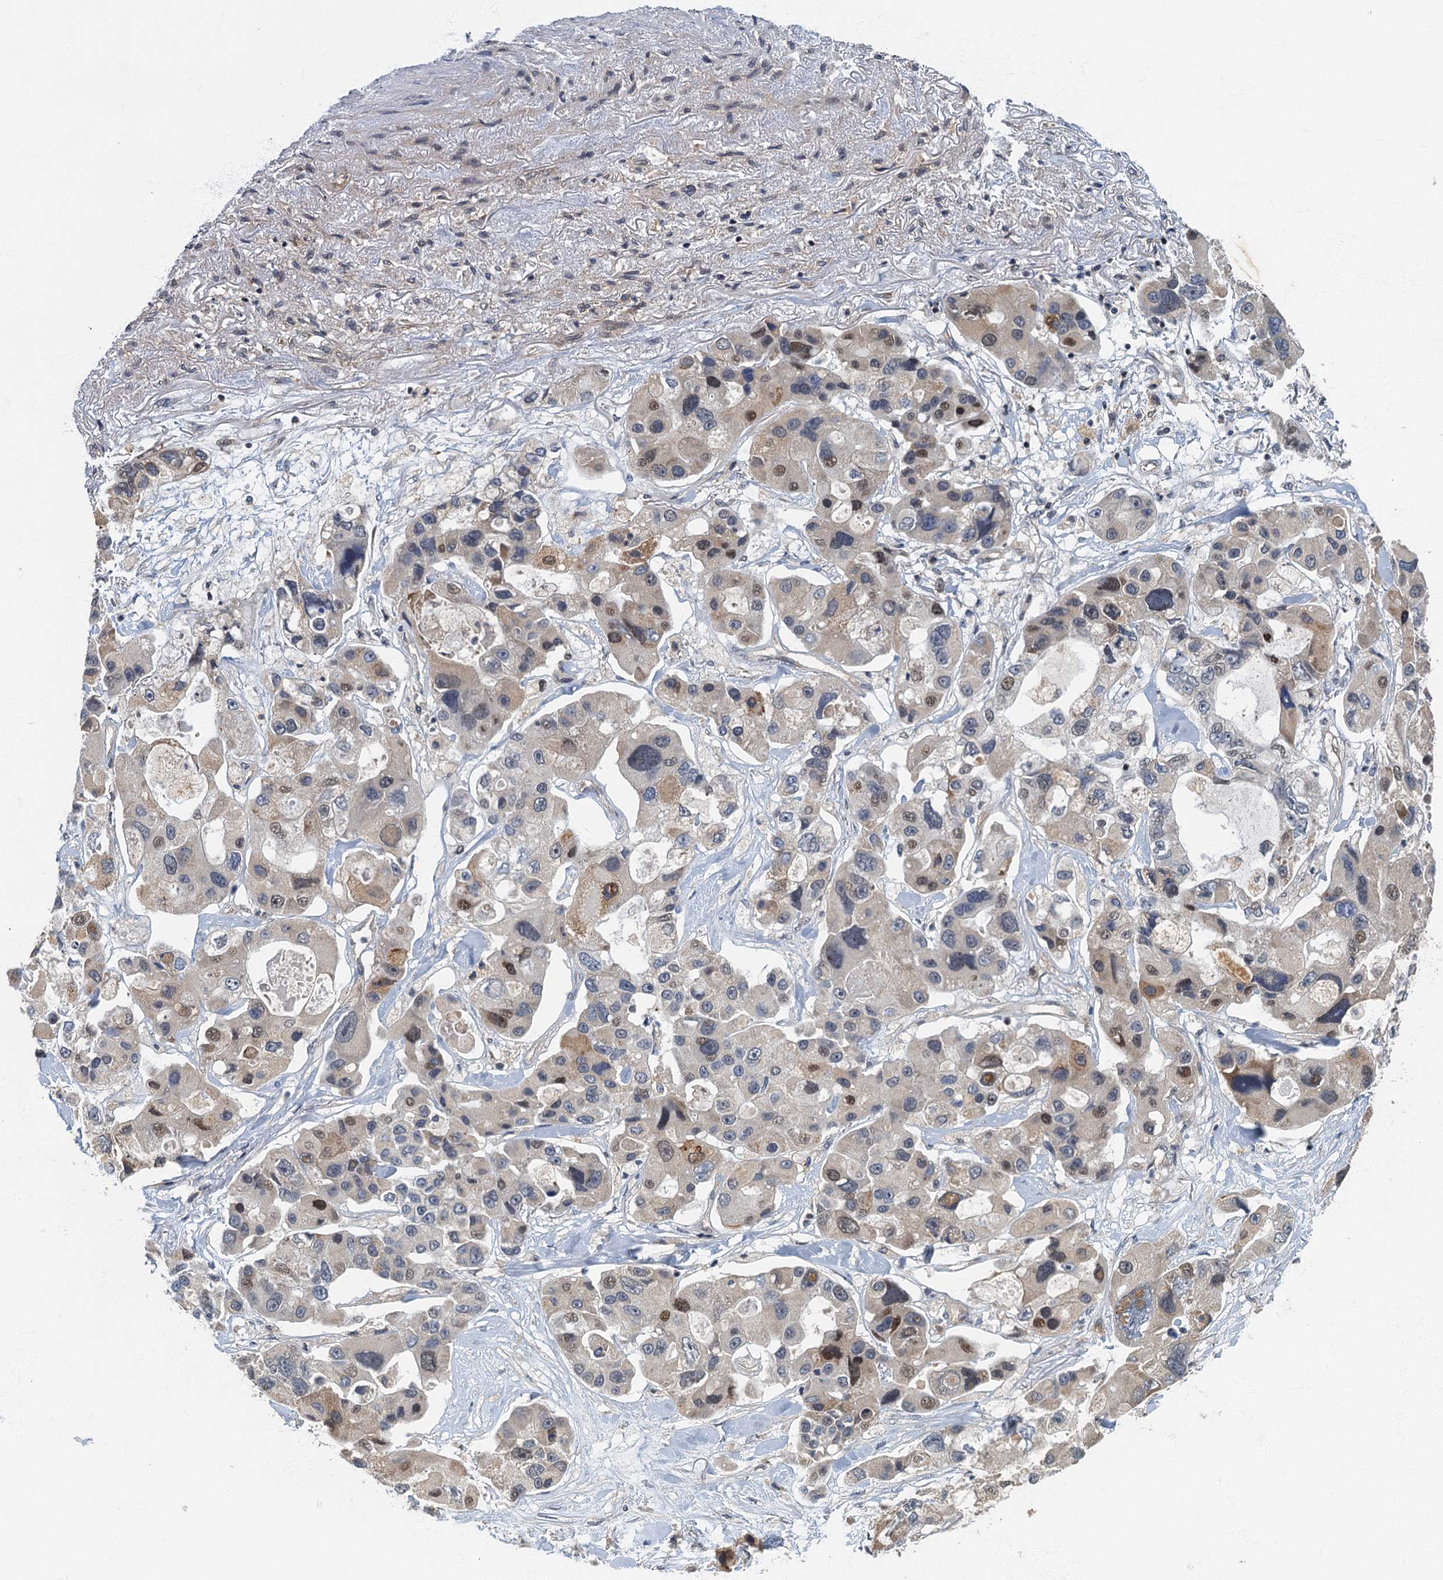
{"staining": {"intensity": "weak", "quantity": "<25%", "location": "cytoplasmic/membranous,nuclear"}, "tissue": "lung cancer", "cell_type": "Tumor cells", "image_type": "cancer", "snomed": [{"axis": "morphology", "description": "Adenocarcinoma, NOS"}, {"axis": "topography", "description": "Lung"}], "caption": "Tumor cells show no significant positivity in lung adenocarcinoma.", "gene": "CKAP2L", "patient": {"sex": "female", "age": 54}}